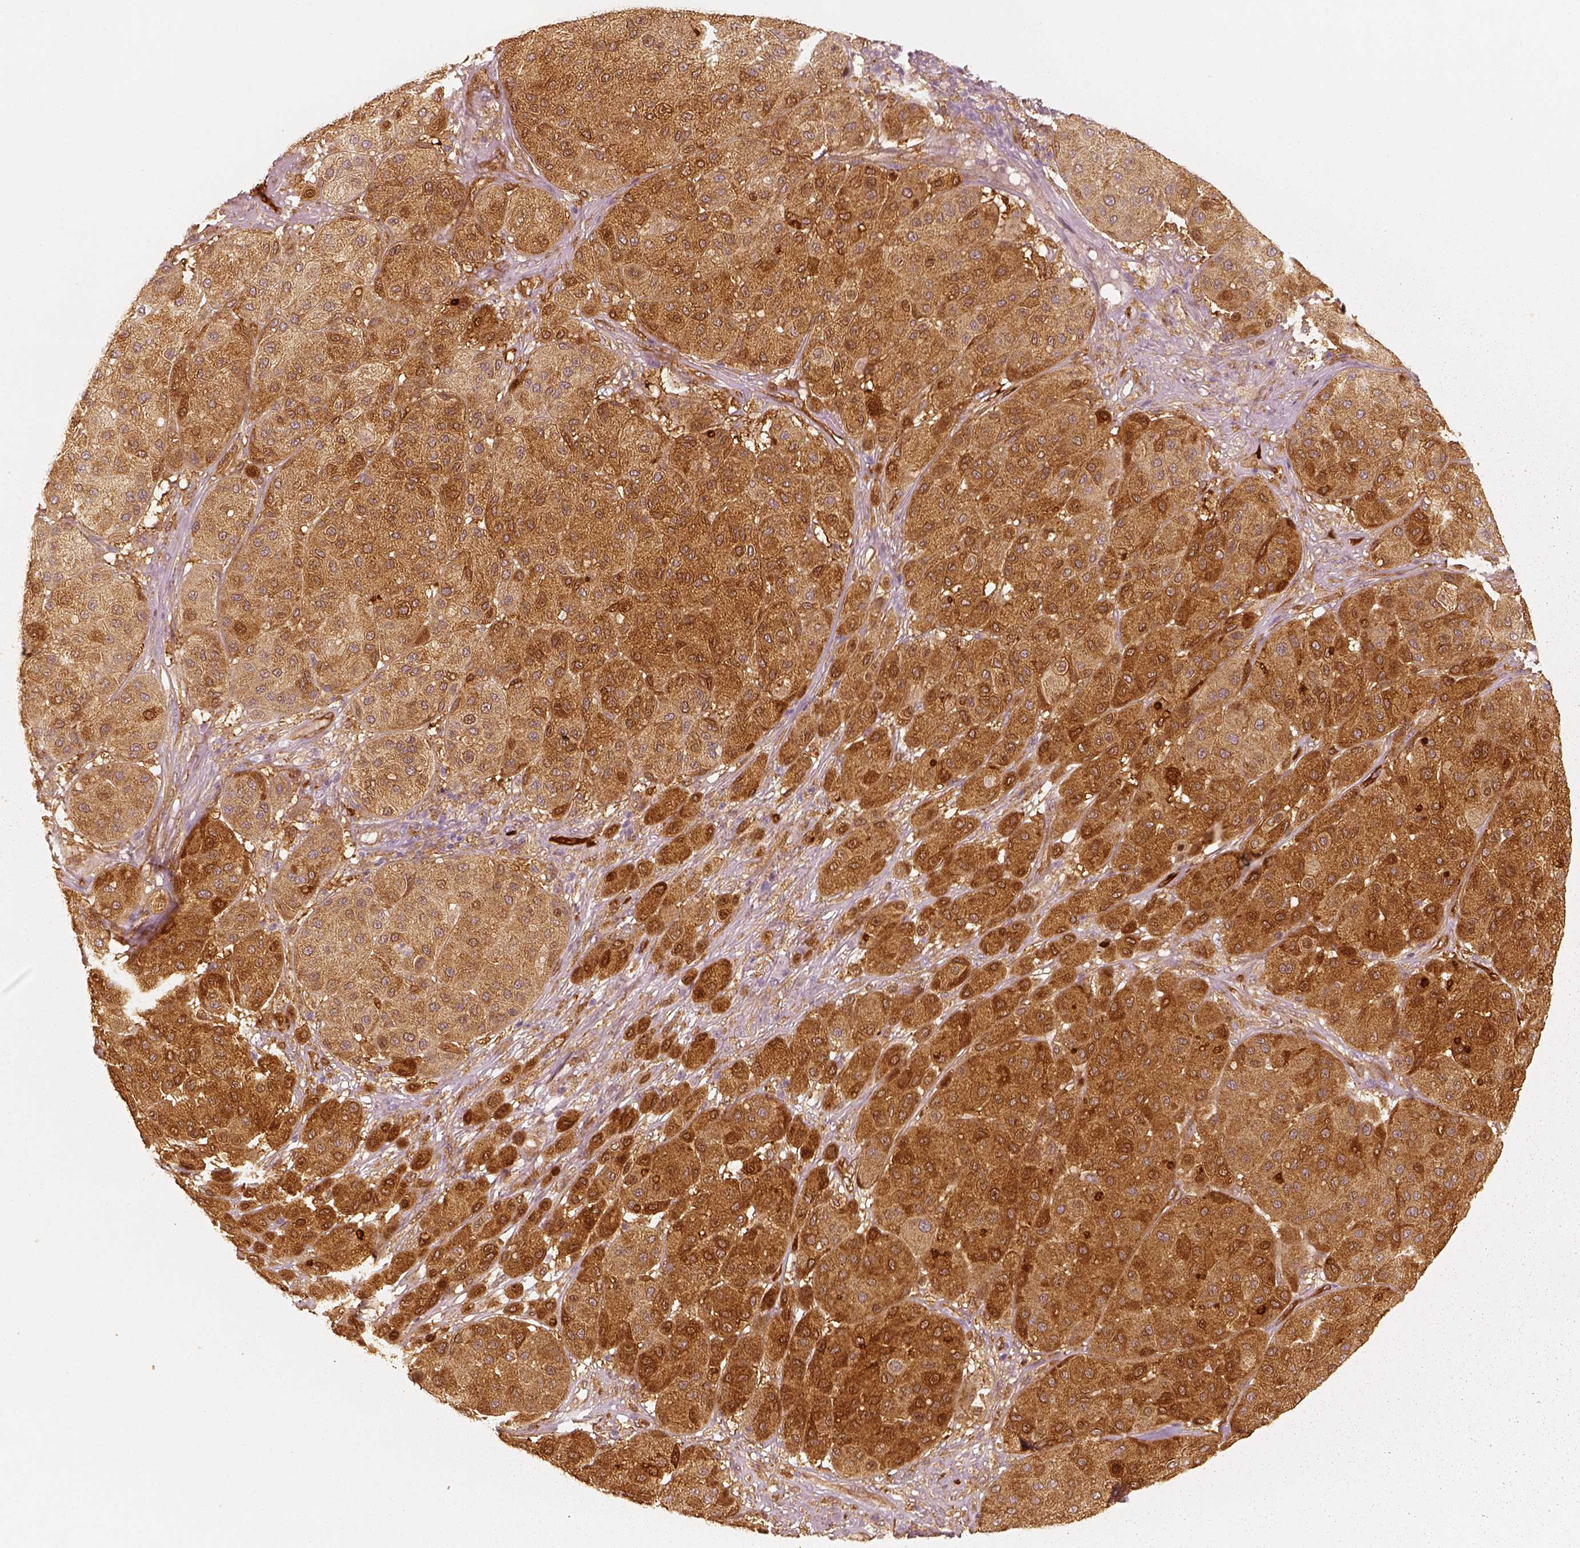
{"staining": {"intensity": "moderate", "quantity": ">75%", "location": "cytoplasmic/membranous"}, "tissue": "melanoma", "cell_type": "Tumor cells", "image_type": "cancer", "snomed": [{"axis": "morphology", "description": "Malignant melanoma, Metastatic site"}, {"axis": "topography", "description": "Smooth muscle"}], "caption": "A medium amount of moderate cytoplasmic/membranous staining is appreciated in about >75% of tumor cells in melanoma tissue.", "gene": "FSCN1", "patient": {"sex": "male", "age": 41}}